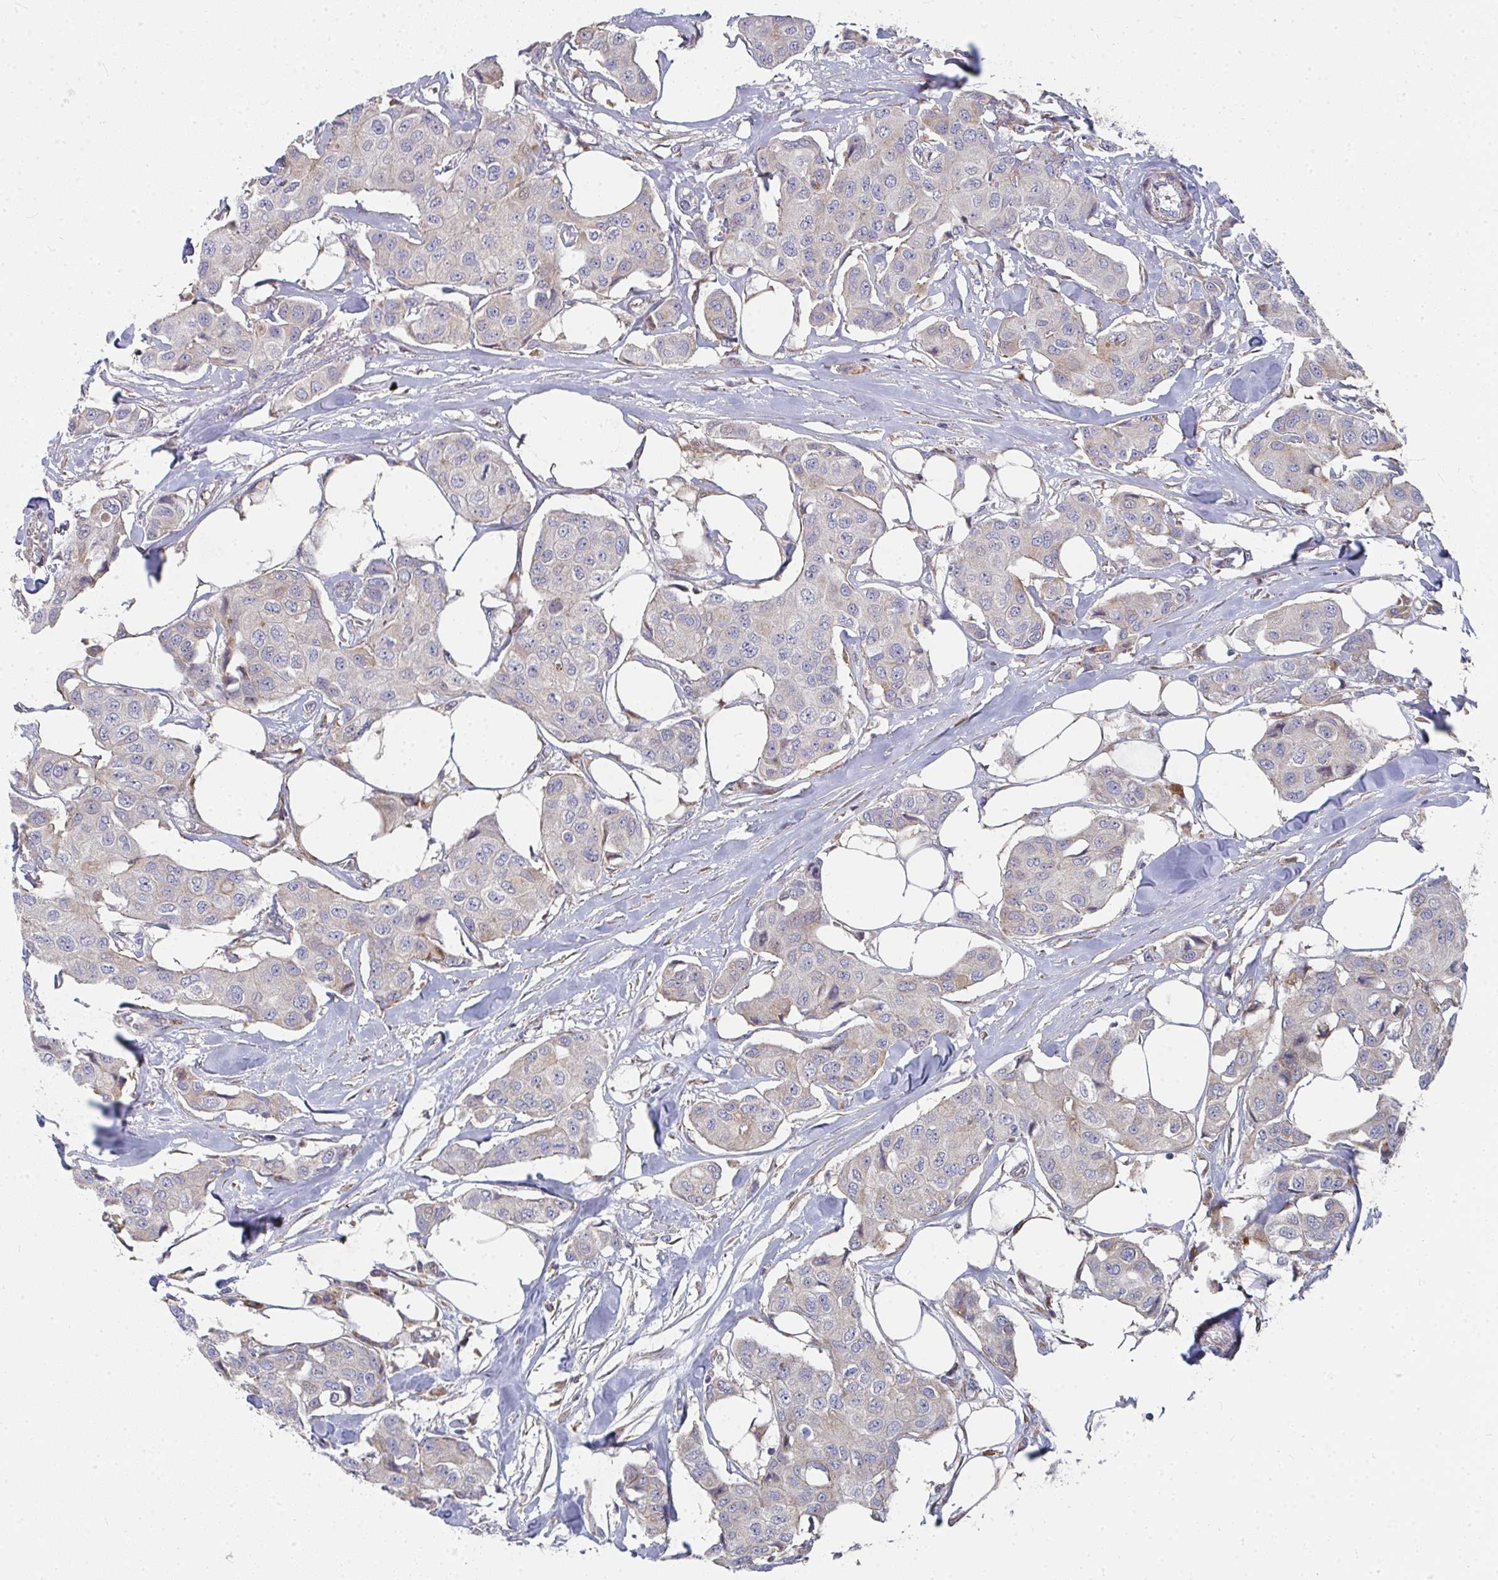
{"staining": {"intensity": "moderate", "quantity": "<25%", "location": "cytoplasmic/membranous"}, "tissue": "breast cancer", "cell_type": "Tumor cells", "image_type": "cancer", "snomed": [{"axis": "morphology", "description": "Duct carcinoma"}, {"axis": "topography", "description": "Breast"}, {"axis": "topography", "description": "Lymph node"}], "caption": "This is an image of immunohistochemistry staining of invasive ductal carcinoma (breast), which shows moderate positivity in the cytoplasmic/membranous of tumor cells.", "gene": "RHEBL1", "patient": {"sex": "female", "age": 80}}